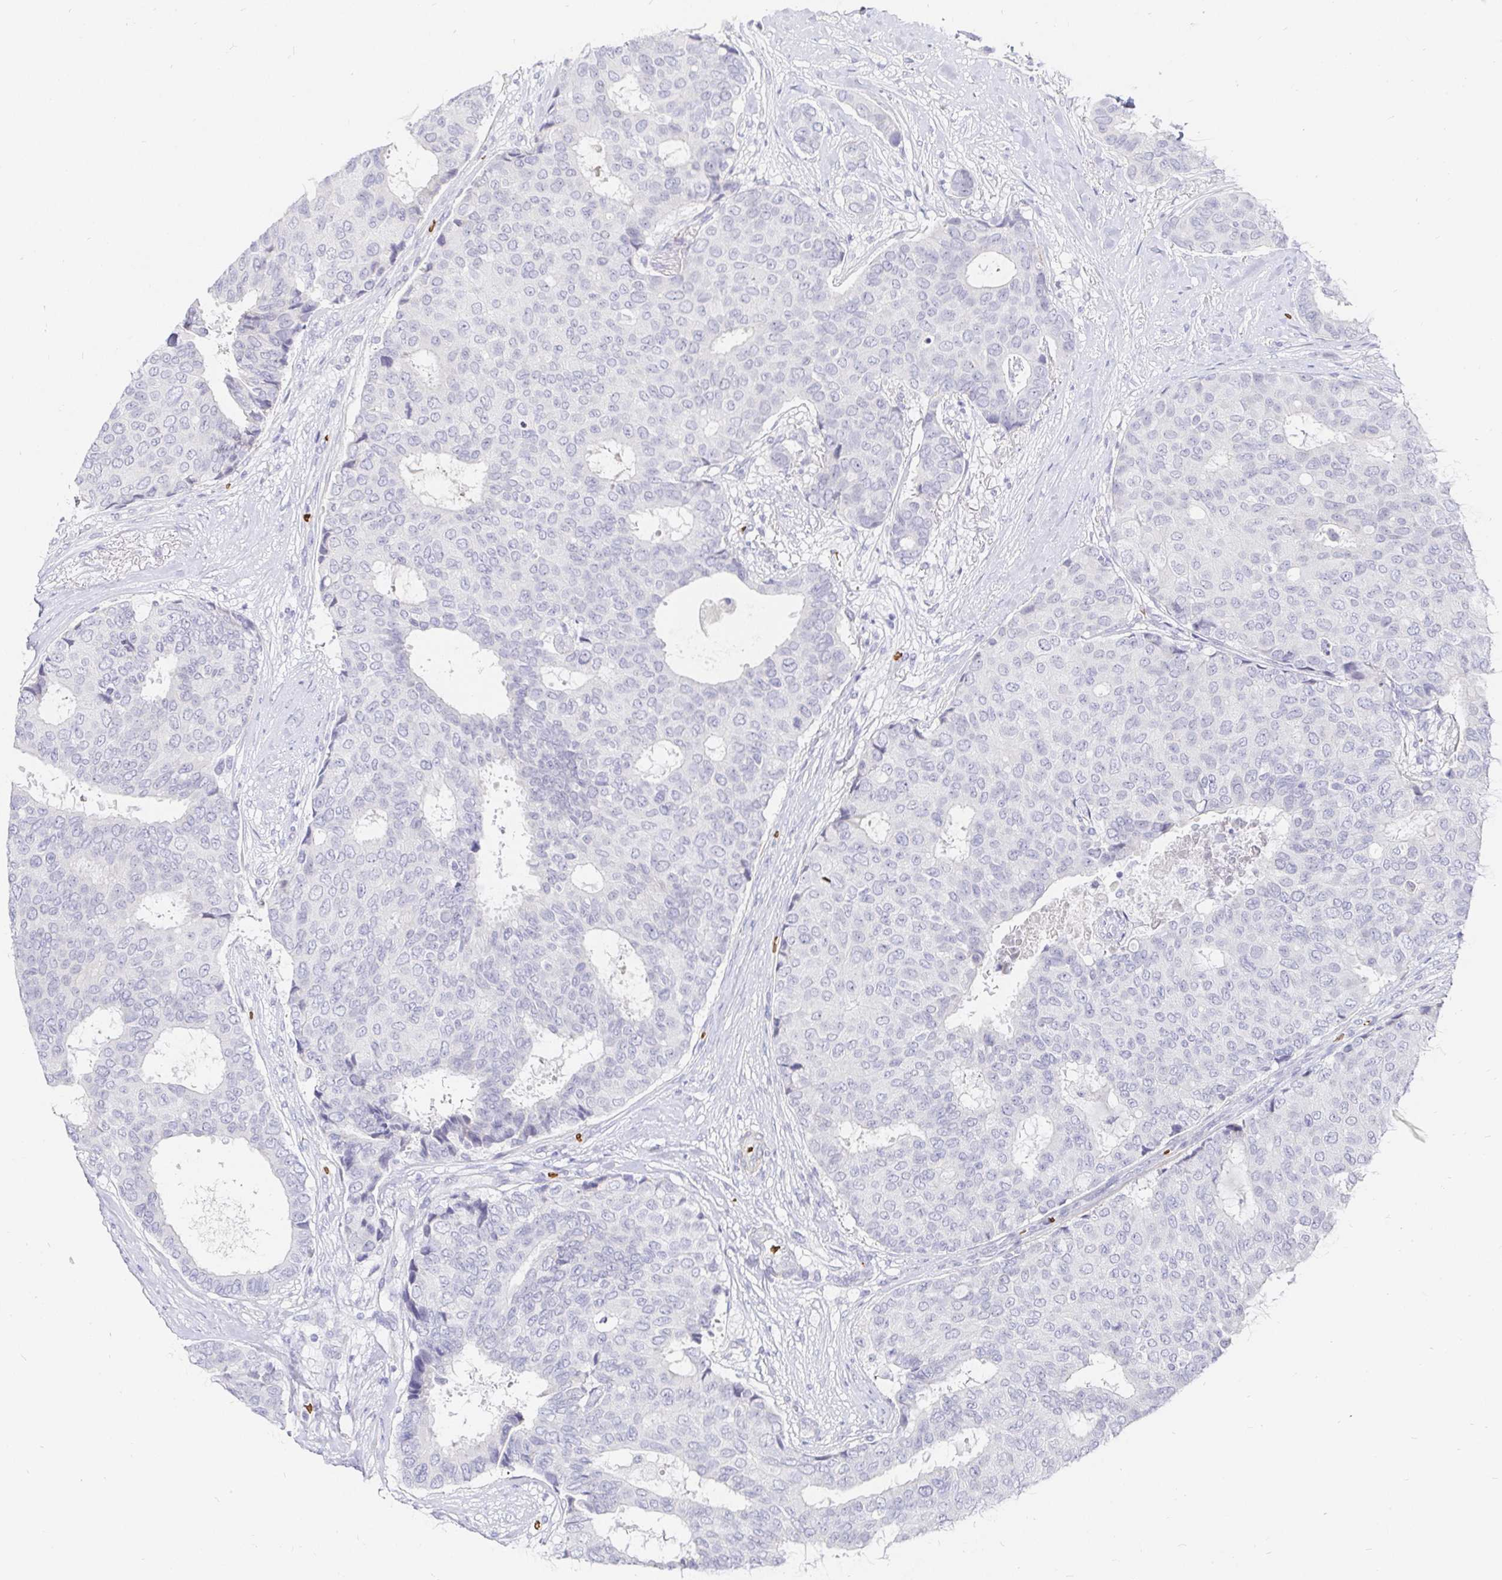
{"staining": {"intensity": "negative", "quantity": "none", "location": "none"}, "tissue": "breast cancer", "cell_type": "Tumor cells", "image_type": "cancer", "snomed": [{"axis": "morphology", "description": "Duct carcinoma"}, {"axis": "topography", "description": "Breast"}], "caption": "A histopathology image of human breast cancer (invasive ductal carcinoma) is negative for staining in tumor cells.", "gene": "FGF21", "patient": {"sex": "female", "age": 75}}